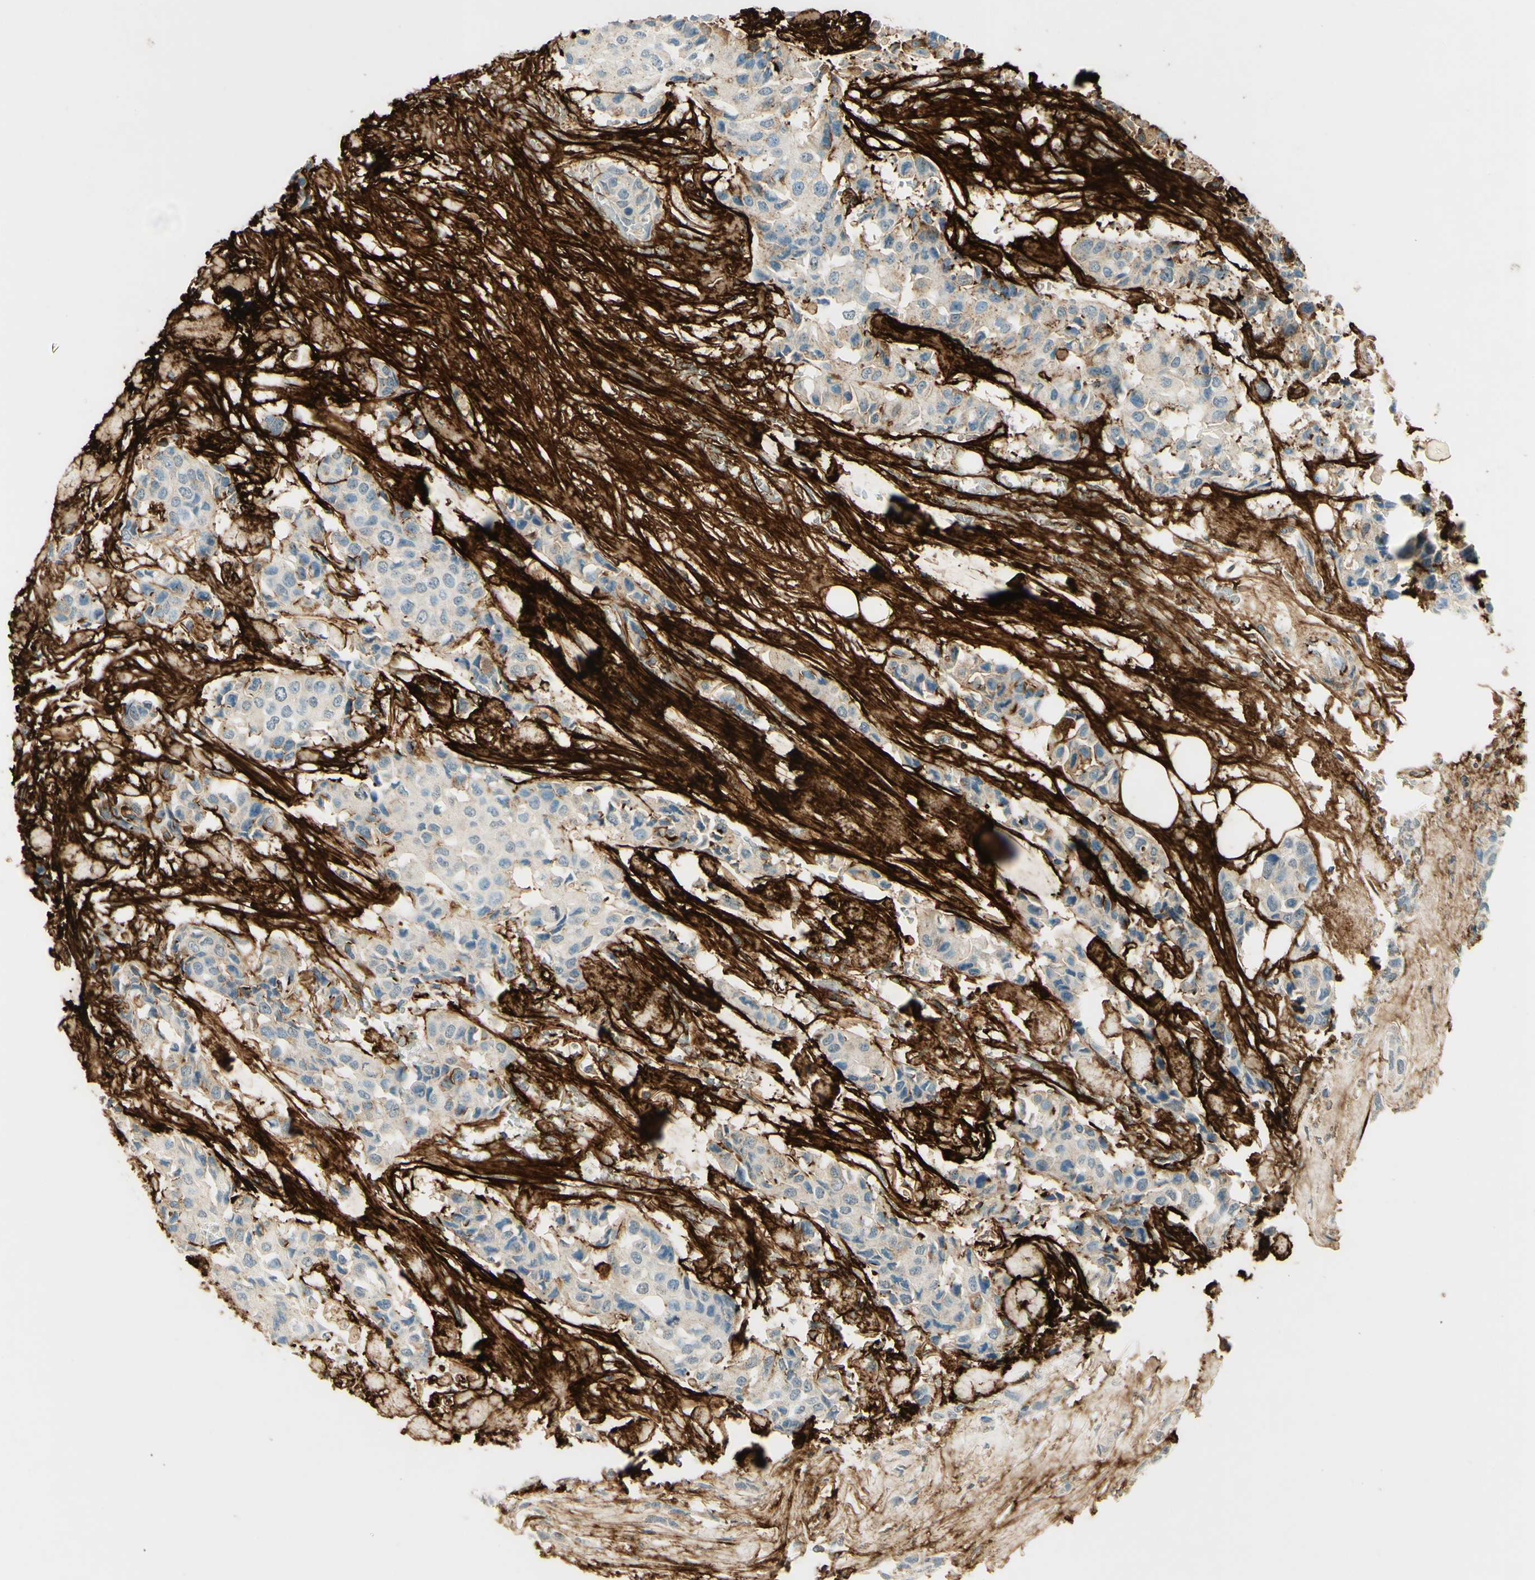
{"staining": {"intensity": "weak", "quantity": "<25%", "location": "cytoplasmic/membranous"}, "tissue": "breast cancer", "cell_type": "Tumor cells", "image_type": "cancer", "snomed": [{"axis": "morphology", "description": "Duct carcinoma"}, {"axis": "topography", "description": "Breast"}], "caption": "This is an immunohistochemistry micrograph of human breast cancer (invasive ductal carcinoma). There is no staining in tumor cells.", "gene": "TNN", "patient": {"sex": "female", "age": 80}}